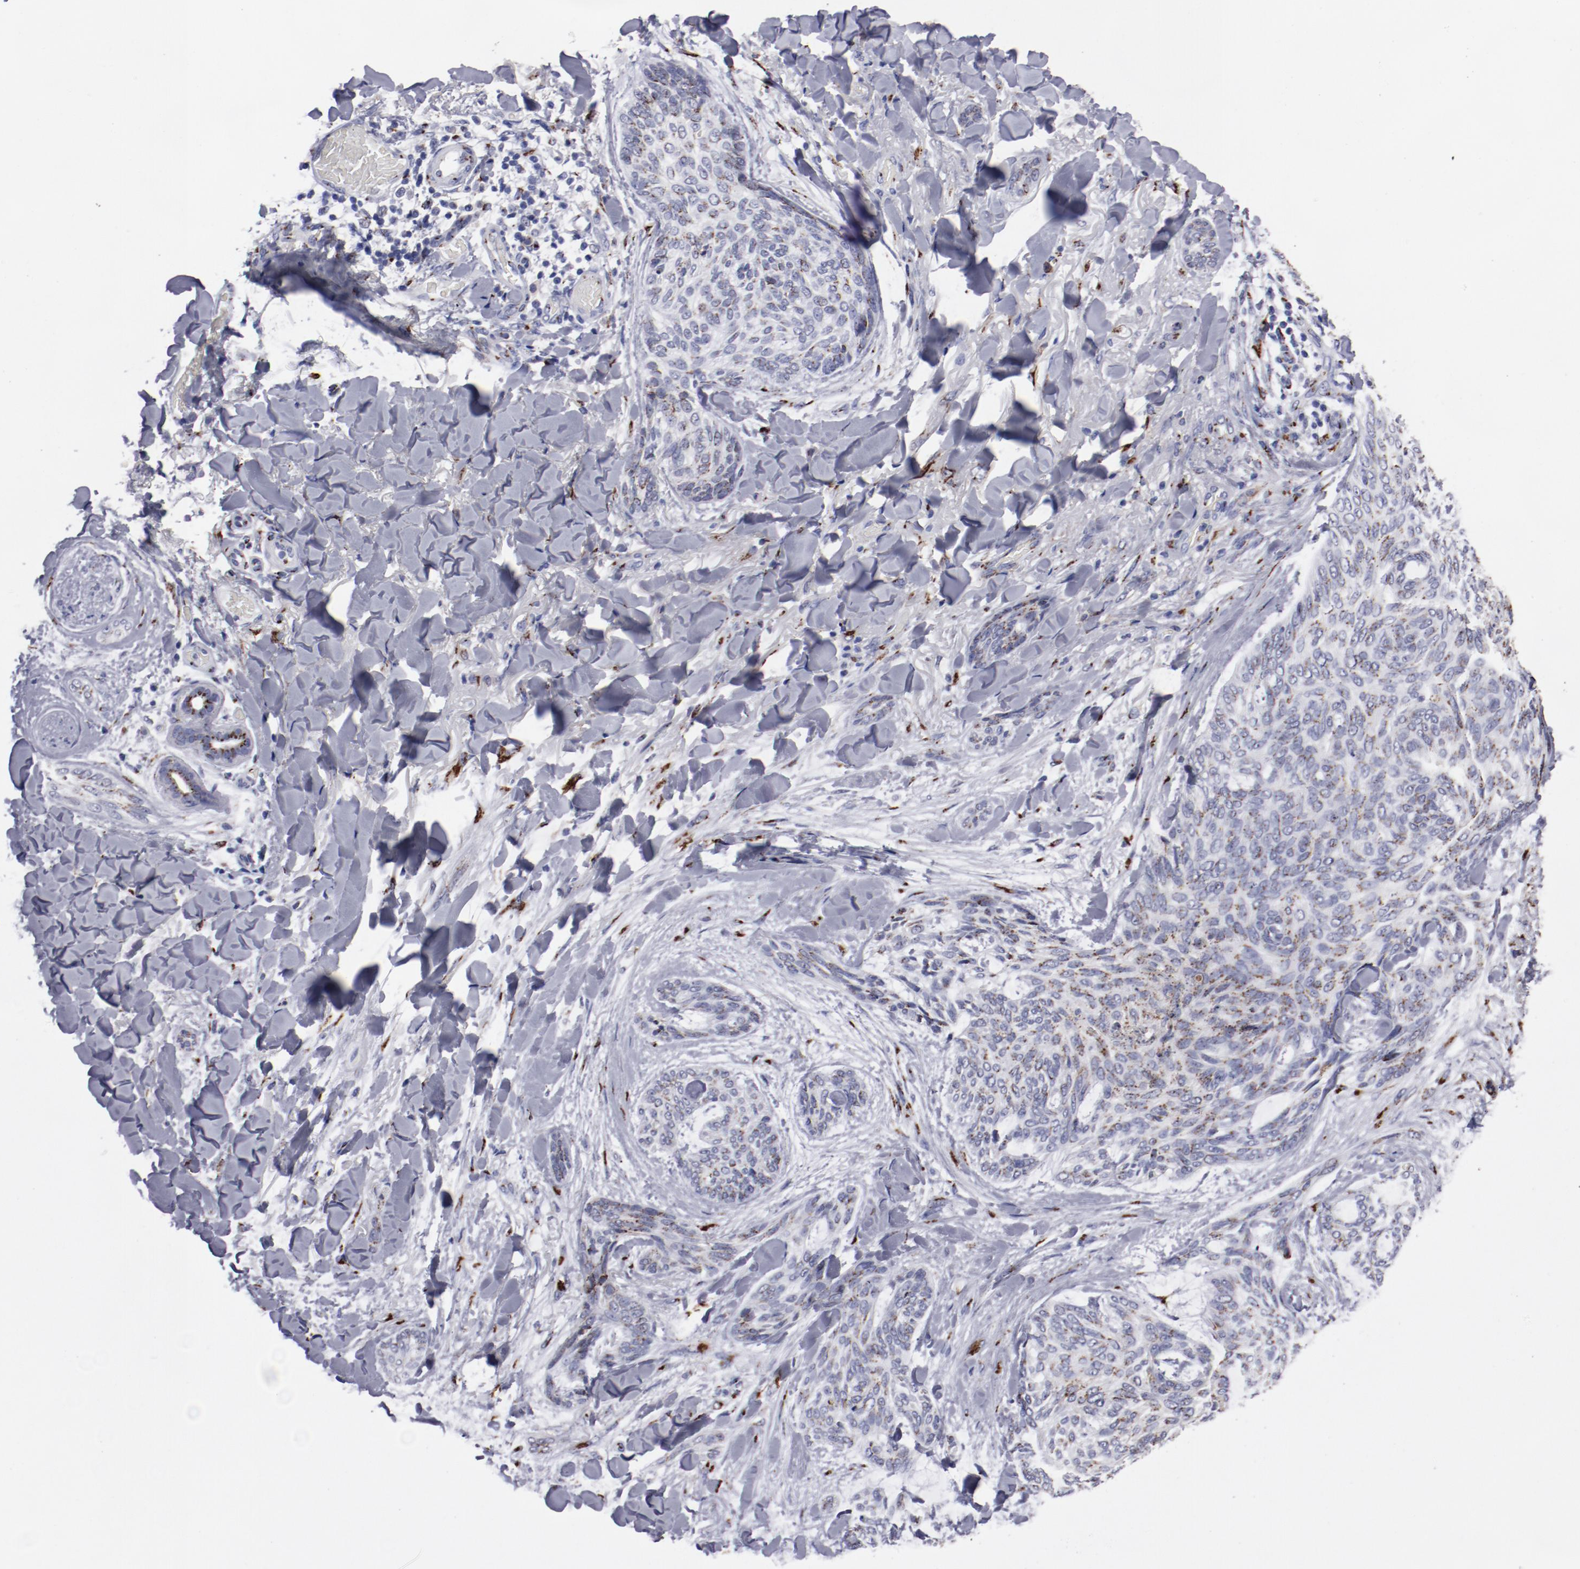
{"staining": {"intensity": "strong", "quantity": "25%-75%", "location": "cytoplasmic/membranous"}, "tissue": "skin cancer", "cell_type": "Tumor cells", "image_type": "cancer", "snomed": [{"axis": "morphology", "description": "Normal tissue, NOS"}, {"axis": "morphology", "description": "Basal cell carcinoma"}, {"axis": "topography", "description": "Skin"}], "caption": "A high amount of strong cytoplasmic/membranous staining is identified in approximately 25%-75% of tumor cells in skin basal cell carcinoma tissue.", "gene": "GOLIM4", "patient": {"sex": "female", "age": 71}}